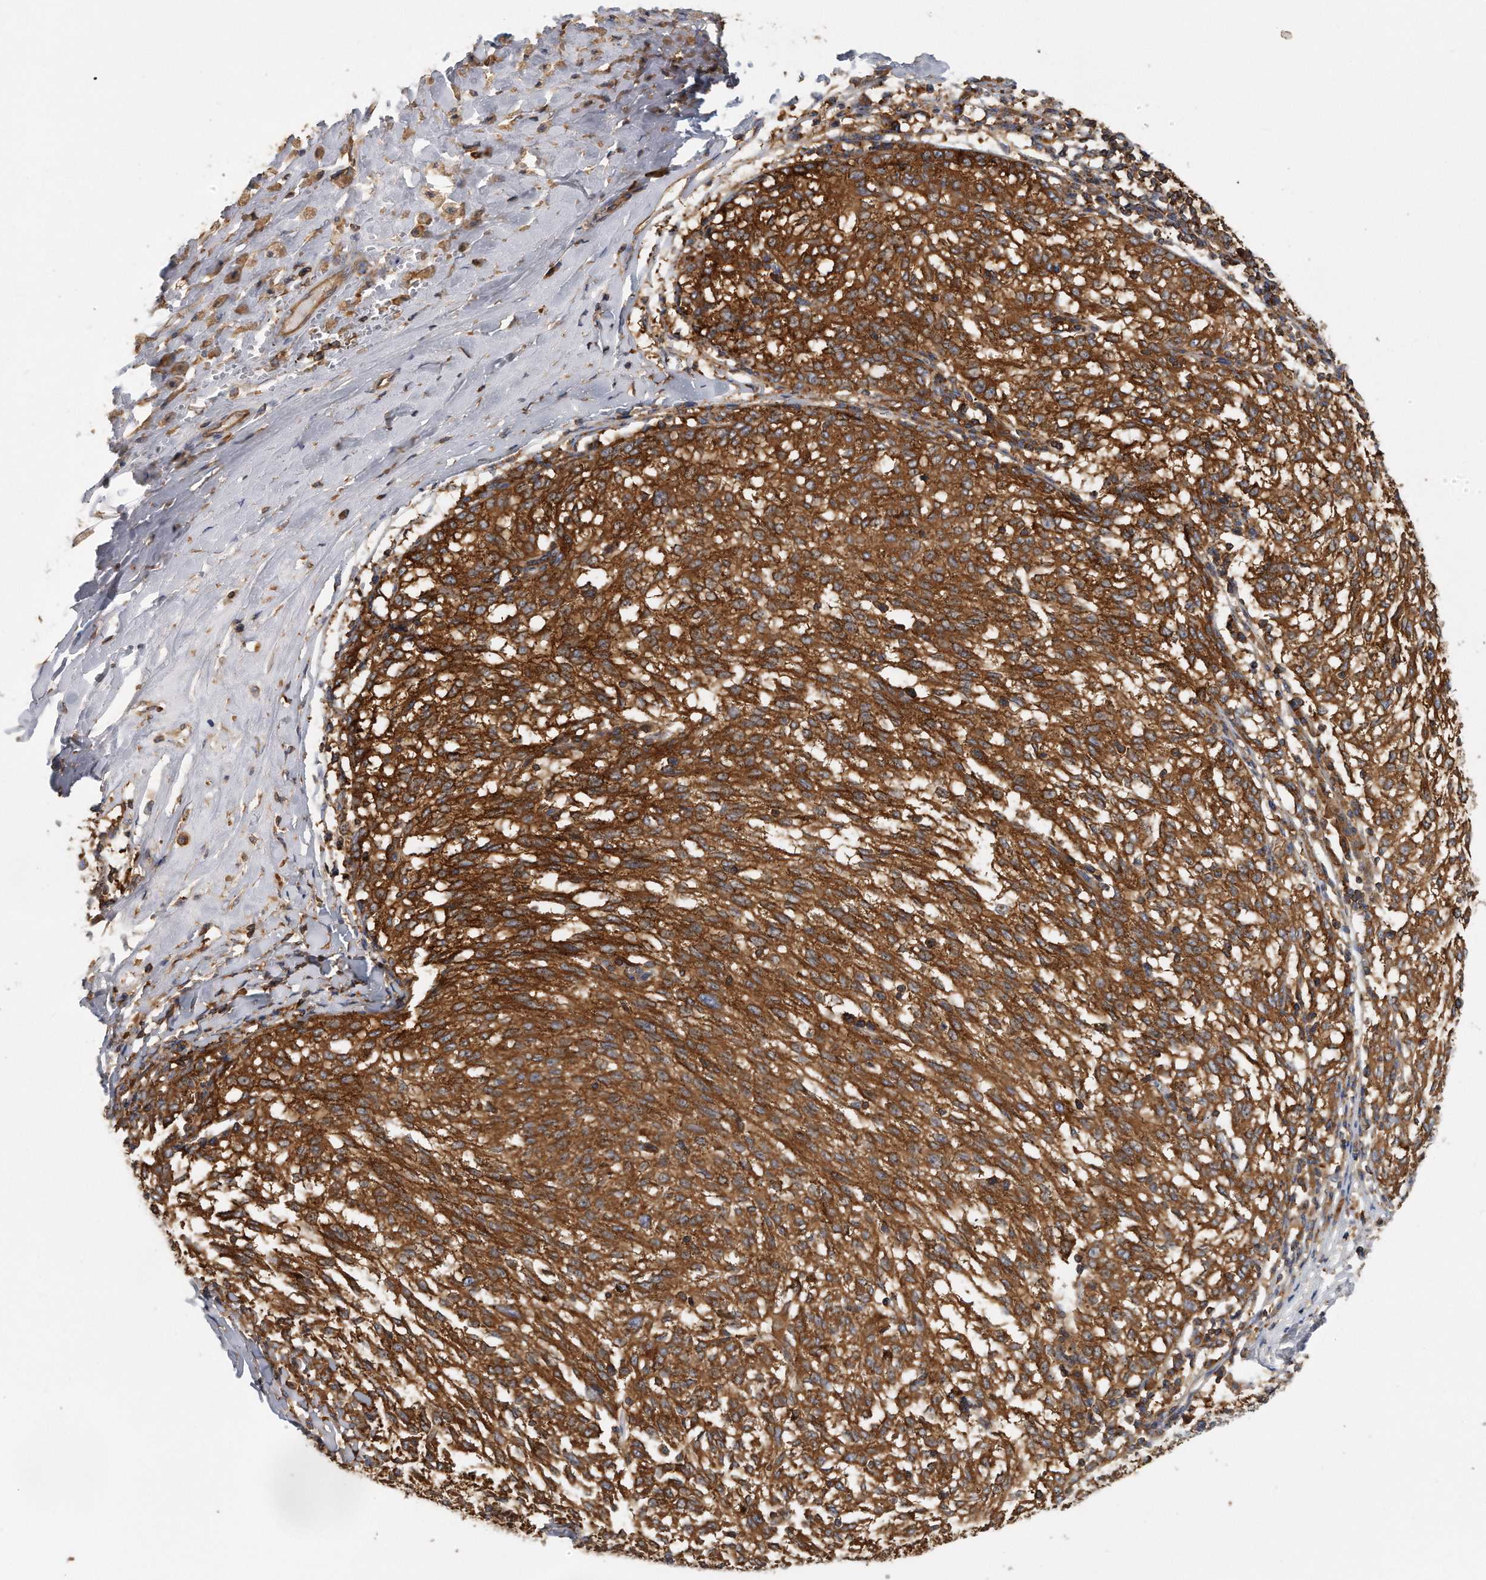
{"staining": {"intensity": "moderate", "quantity": ">75%", "location": "cytoplasmic/membranous"}, "tissue": "melanoma", "cell_type": "Tumor cells", "image_type": "cancer", "snomed": [{"axis": "morphology", "description": "Malignant melanoma, NOS"}, {"axis": "topography", "description": "Skin"}], "caption": "A medium amount of moderate cytoplasmic/membranous staining is present in approximately >75% of tumor cells in melanoma tissue. (DAB IHC, brown staining for protein, blue staining for nuclei).", "gene": "EIF3I", "patient": {"sex": "female", "age": 72}}